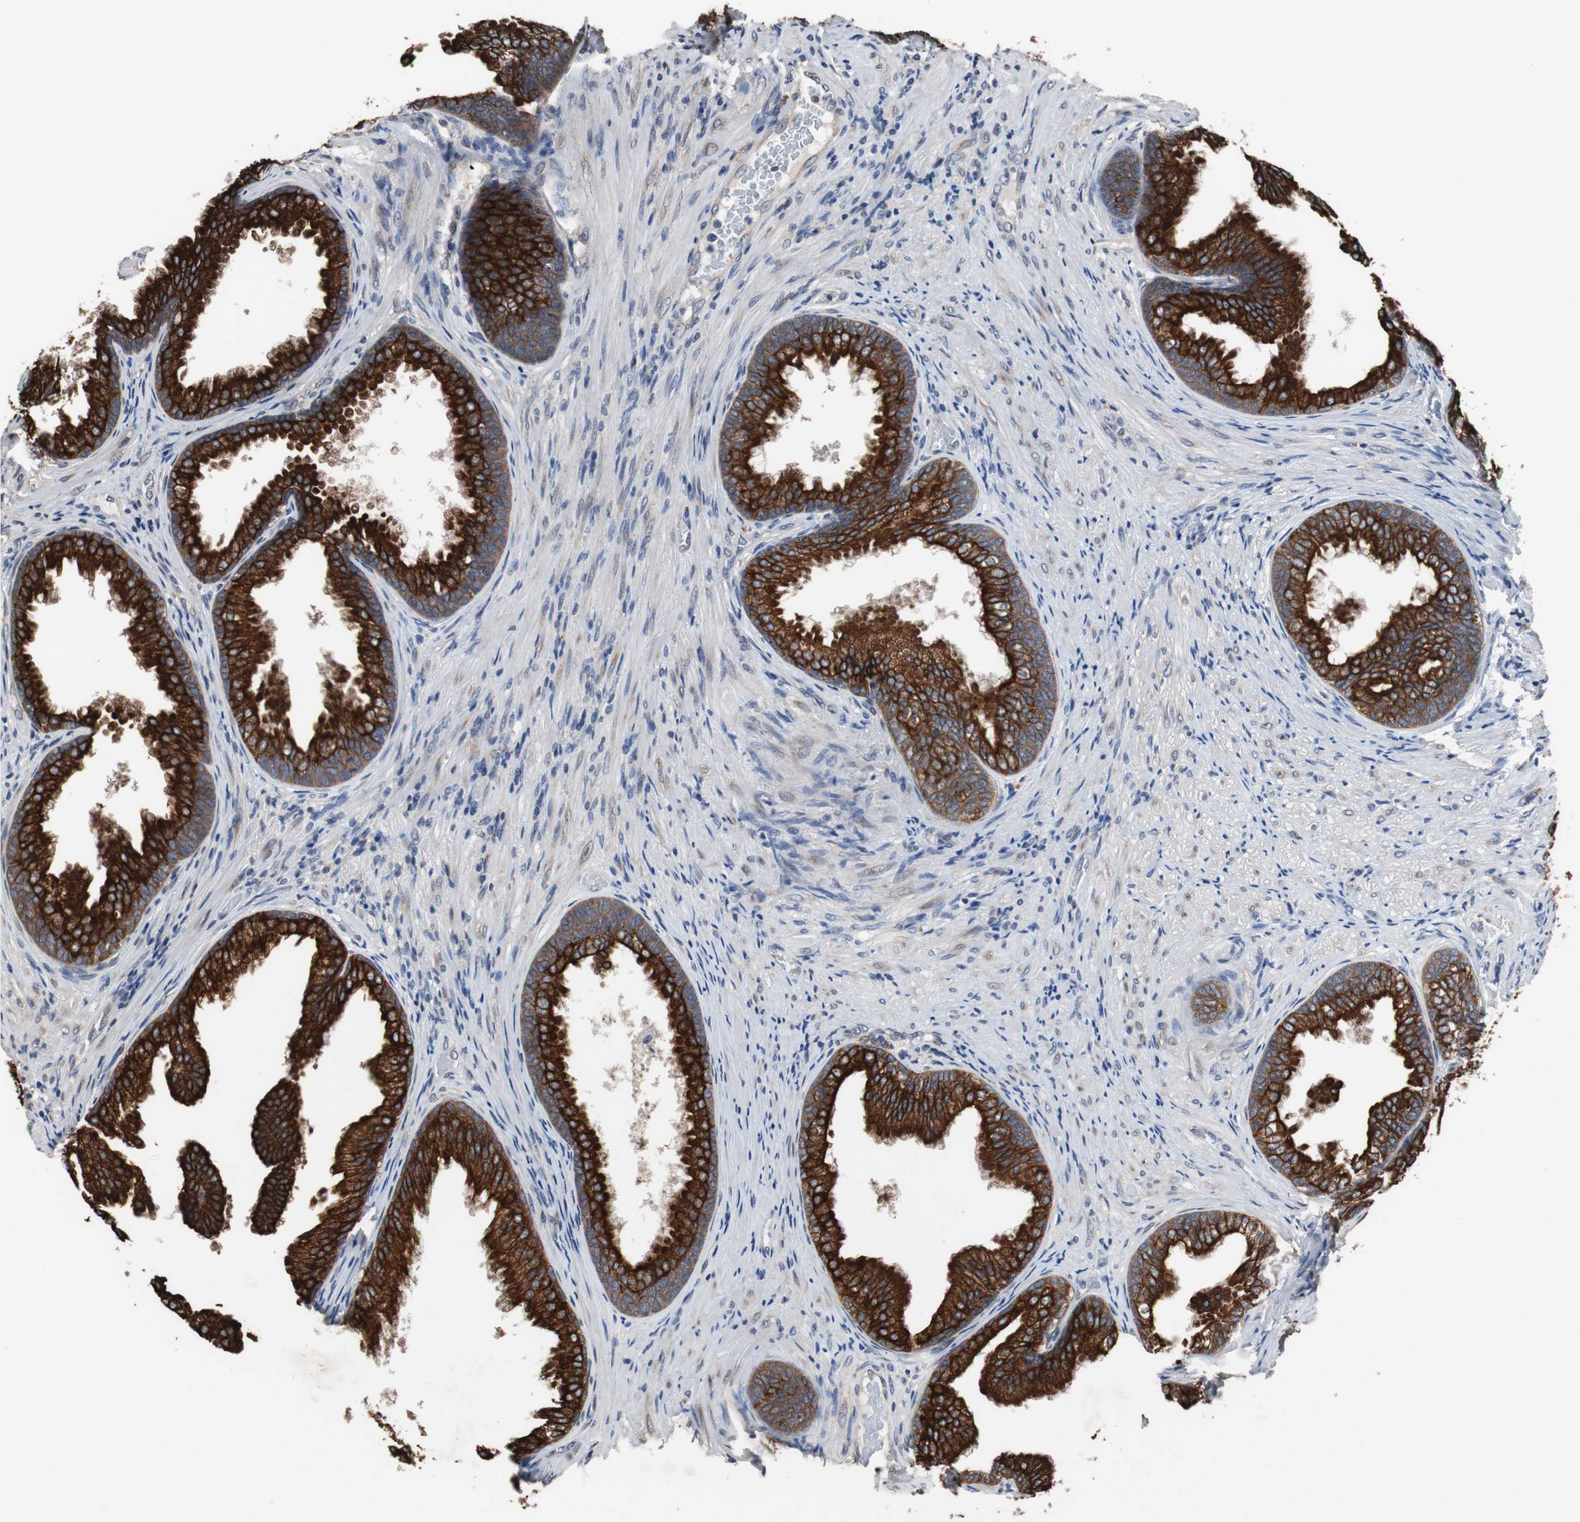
{"staining": {"intensity": "strong", "quantity": ">75%", "location": "cytoplasmic/membranous"}, "tissue": "prostate", "cell_type": "Glandular cells", "image_type": "normal", "snomed": [{"axis": "morphology", "description": "Normal tissue, NOS"}, {"axis": "topography", "description": "Prostate"}], "caption": "Immunohistochemistry (IHC) of normal prostate demonstrates high levels of strong cytoplasmic/membranous positivity in about >75% of glandular cells. The staining was performed using DAB (3,3'-diaminobenzidine), with brown indicating positive protein expression. Nuclei are stained blue with hematoxylin.", "gene": "USP10", "patient": {"sex": "male", "age": 76}}